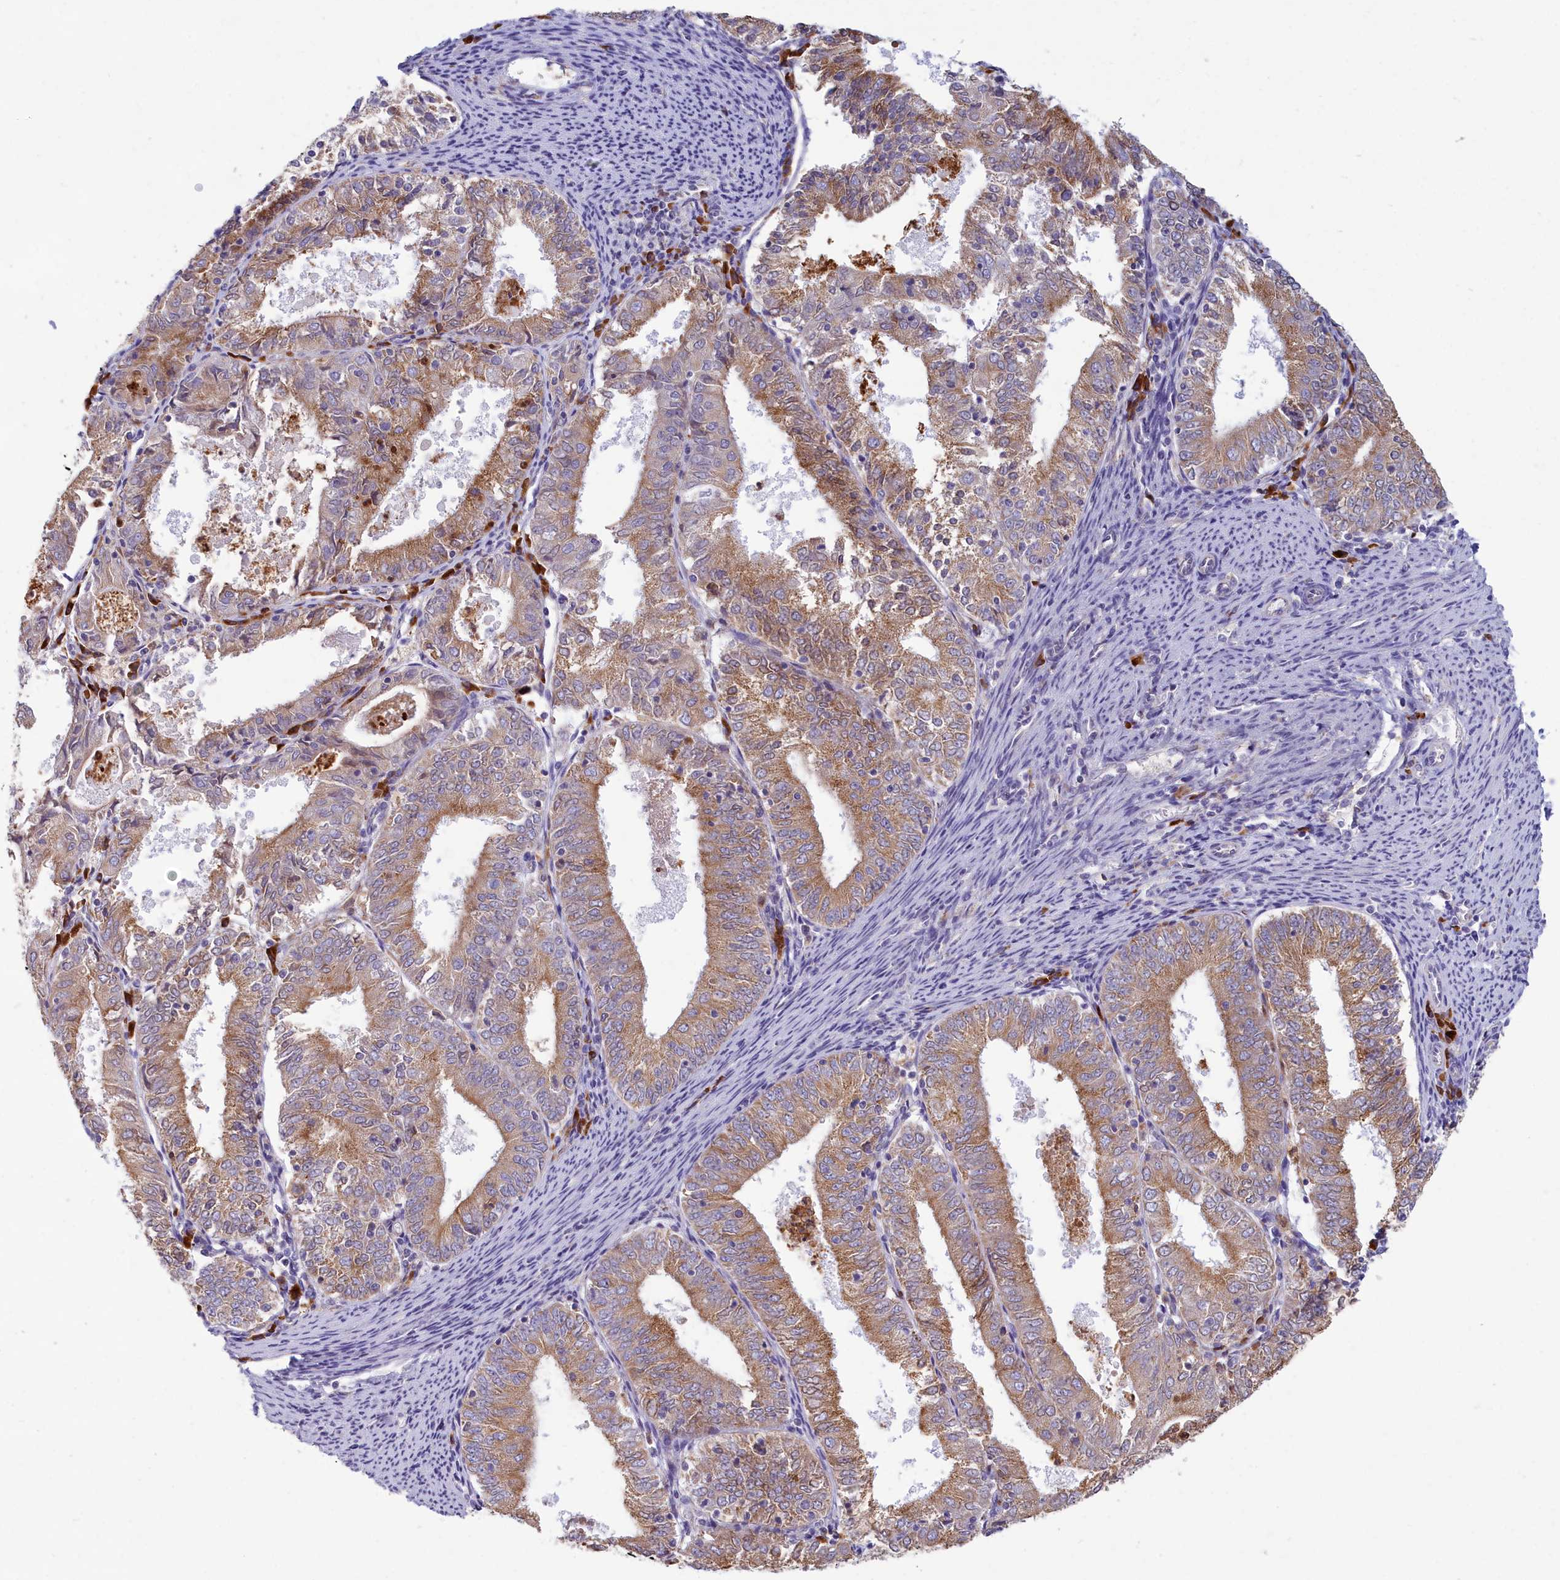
{"staining": {"intensity": "moderate", "quantity": ">75%", "location": "cytoplasmic/membranous"}, "tissue": "endometrial cancer", "cell_type": "Tumor cells", "image_type": "cancer", "snomed": [{"axis": "morphology", "description": "Adenocarcinoma, NOS"}, {"axis": "topography", "description": "Endometrium"}], "caption": "Immunohistochemical staining of endometrial cancer (adenocarcinoma) shows moderate cytoplasmic/membranous protein positivity in about >75% of tumor cells. (DAB (3,3'-diaminobenzidine) = brown stain, brightfield microscopy at high magnification).", "gene": "HM13", "patient": {"sex": "female", "age": 57}}